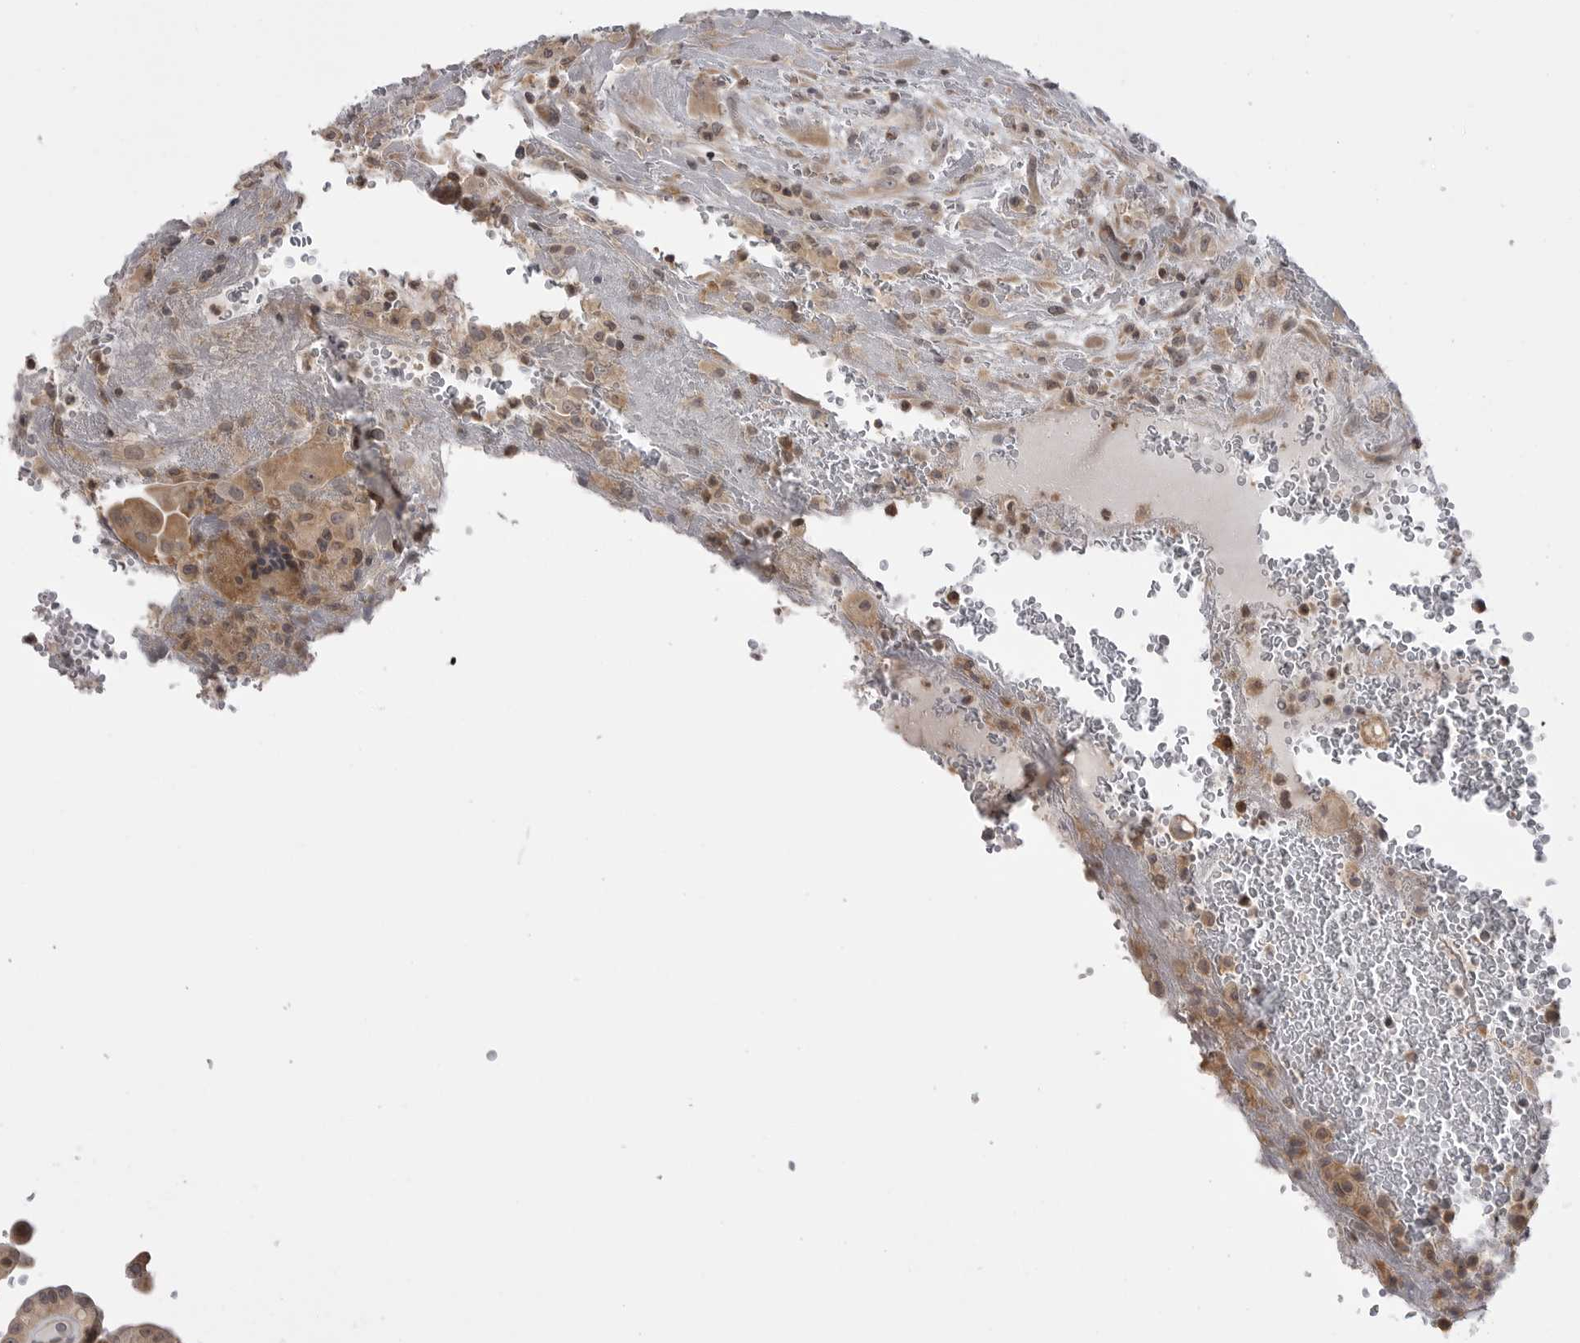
{"staining": {"intensity": "moderate", "quantity": ">75%", "location": "cytoplasmic/membranous"}, "tissue": "thyroid cancer", "cell_type": "Tumor cells", "image_type": "cancer", "snomed": [{"axis": "morphology", "description": "Papillary adenocarcinoma, NOS"}, {"axis": "topography", "description": "Thyroid gland"}], "caption": "Tumor cells display medium levels of moderate cytoplasmic/membranous expression in approximately >75% of cells in thyroid papillary adenocarcinoma.", "gene": "PTK2B", "patient": {"sex": "male", "age": 77}}